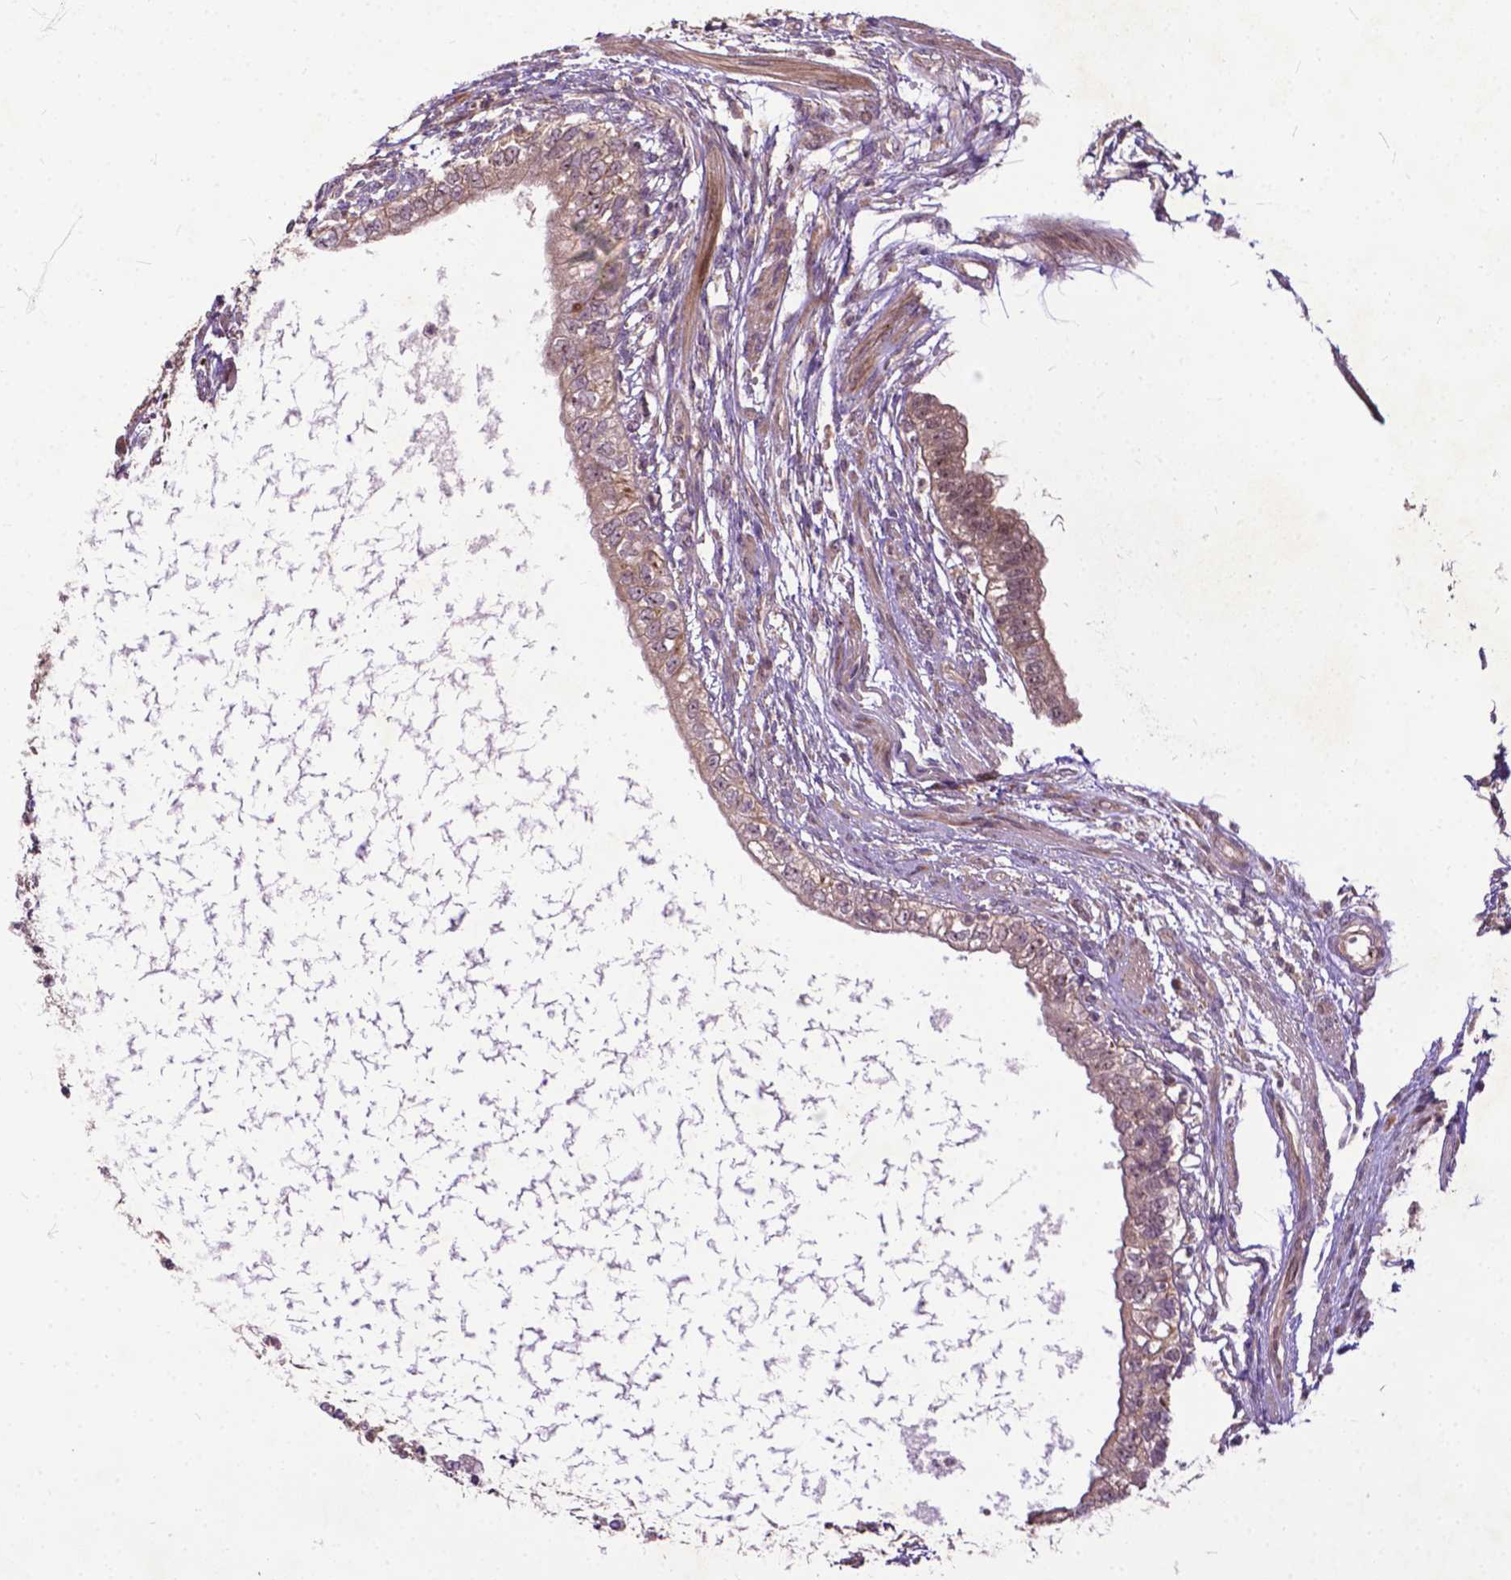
{"staining": {"intensity": "moderate", "quantity": "25%-75%", "location": "cytoplasmic/membranous"}, "tissue": "testis cancer", "cell_type": "Tumor cells", "image_type": "cancer", "snomed": [{"axis": "morphology", "description": "Carcinoma, Embryonal, NOS"}, {"axis": "topography", "description": "Testis"}], "caption": "Testis embryonal carcinoma stained for a protein reveals moderate cytoplasmic/membranous positivity in tumor cells. Immunohistochemistry (ihc) stains the protein in brown and the nuclei are stained blue.", "gene": "PARP3", "patient": {"sex": "male", "age": 26}}